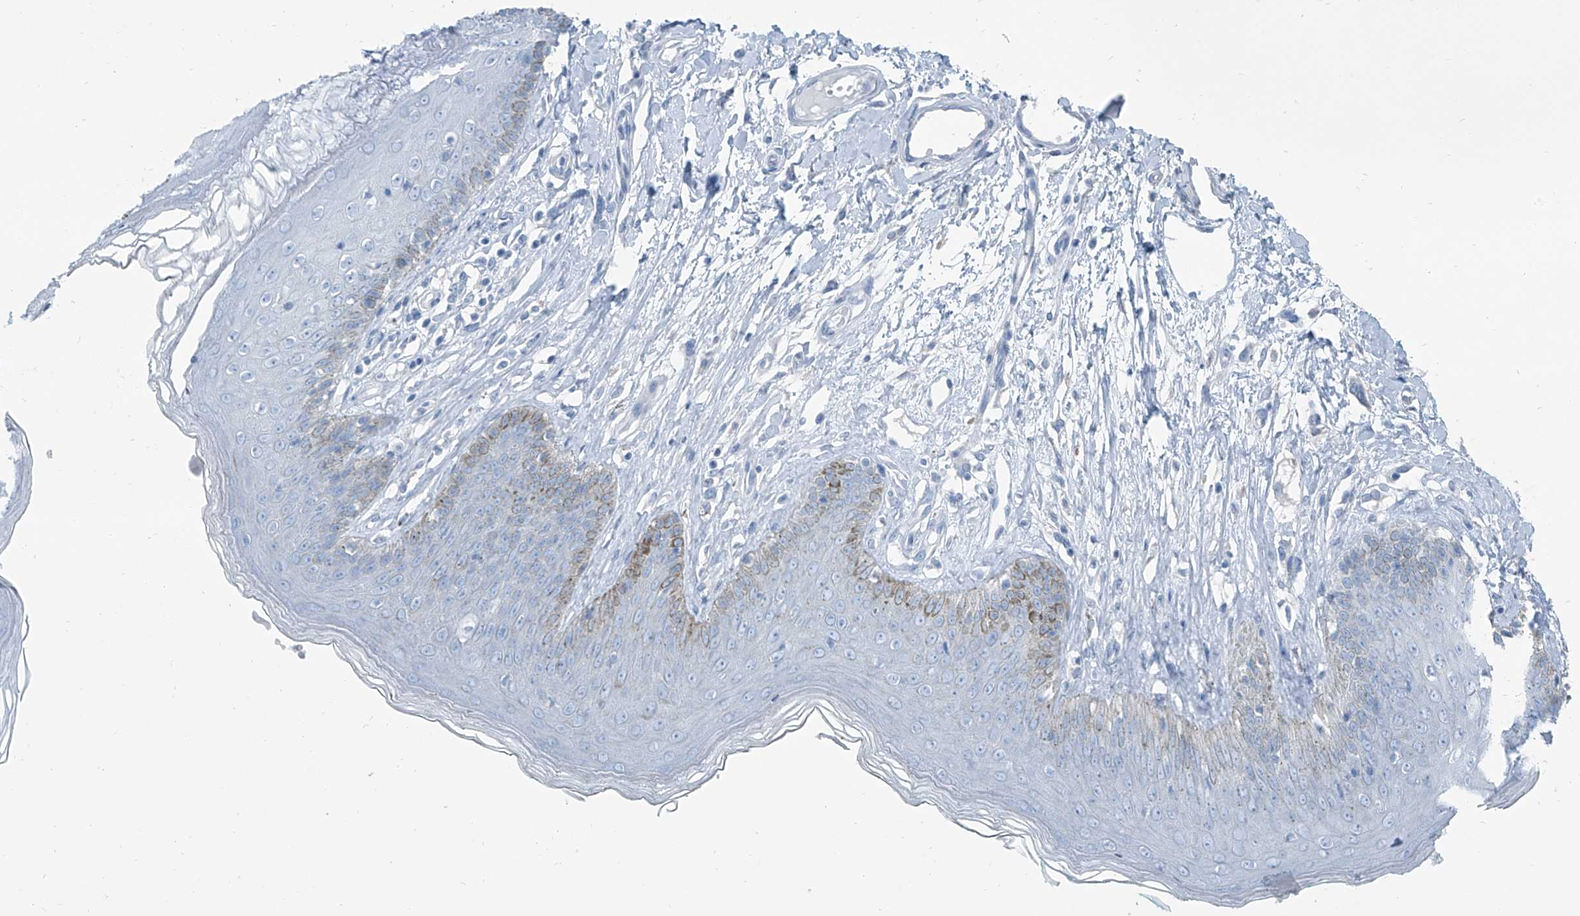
{"staining": {"intensity": "weak", "quantity": "<25%", "location": "cytoplasmic/membranous"}, "tissue": "skin", "cell_type": "Epidermal cells", "image_type": "normal", "snomed": [{"axis": "morphology", "description": "Normal tissue, NOS"}, {"axis": "morphology", "description": "Squamous cell carcinoma, NOS"}, {"axis": "topography", "description": "Vulva"}], "caption": "This is a histopathology image of immunohistochemistry (IHC) staining of unremarkable skin, which shows no positivity in epidermal cells.", "gene": "RGN", "patient": {"sex": "female", "age": 85}}